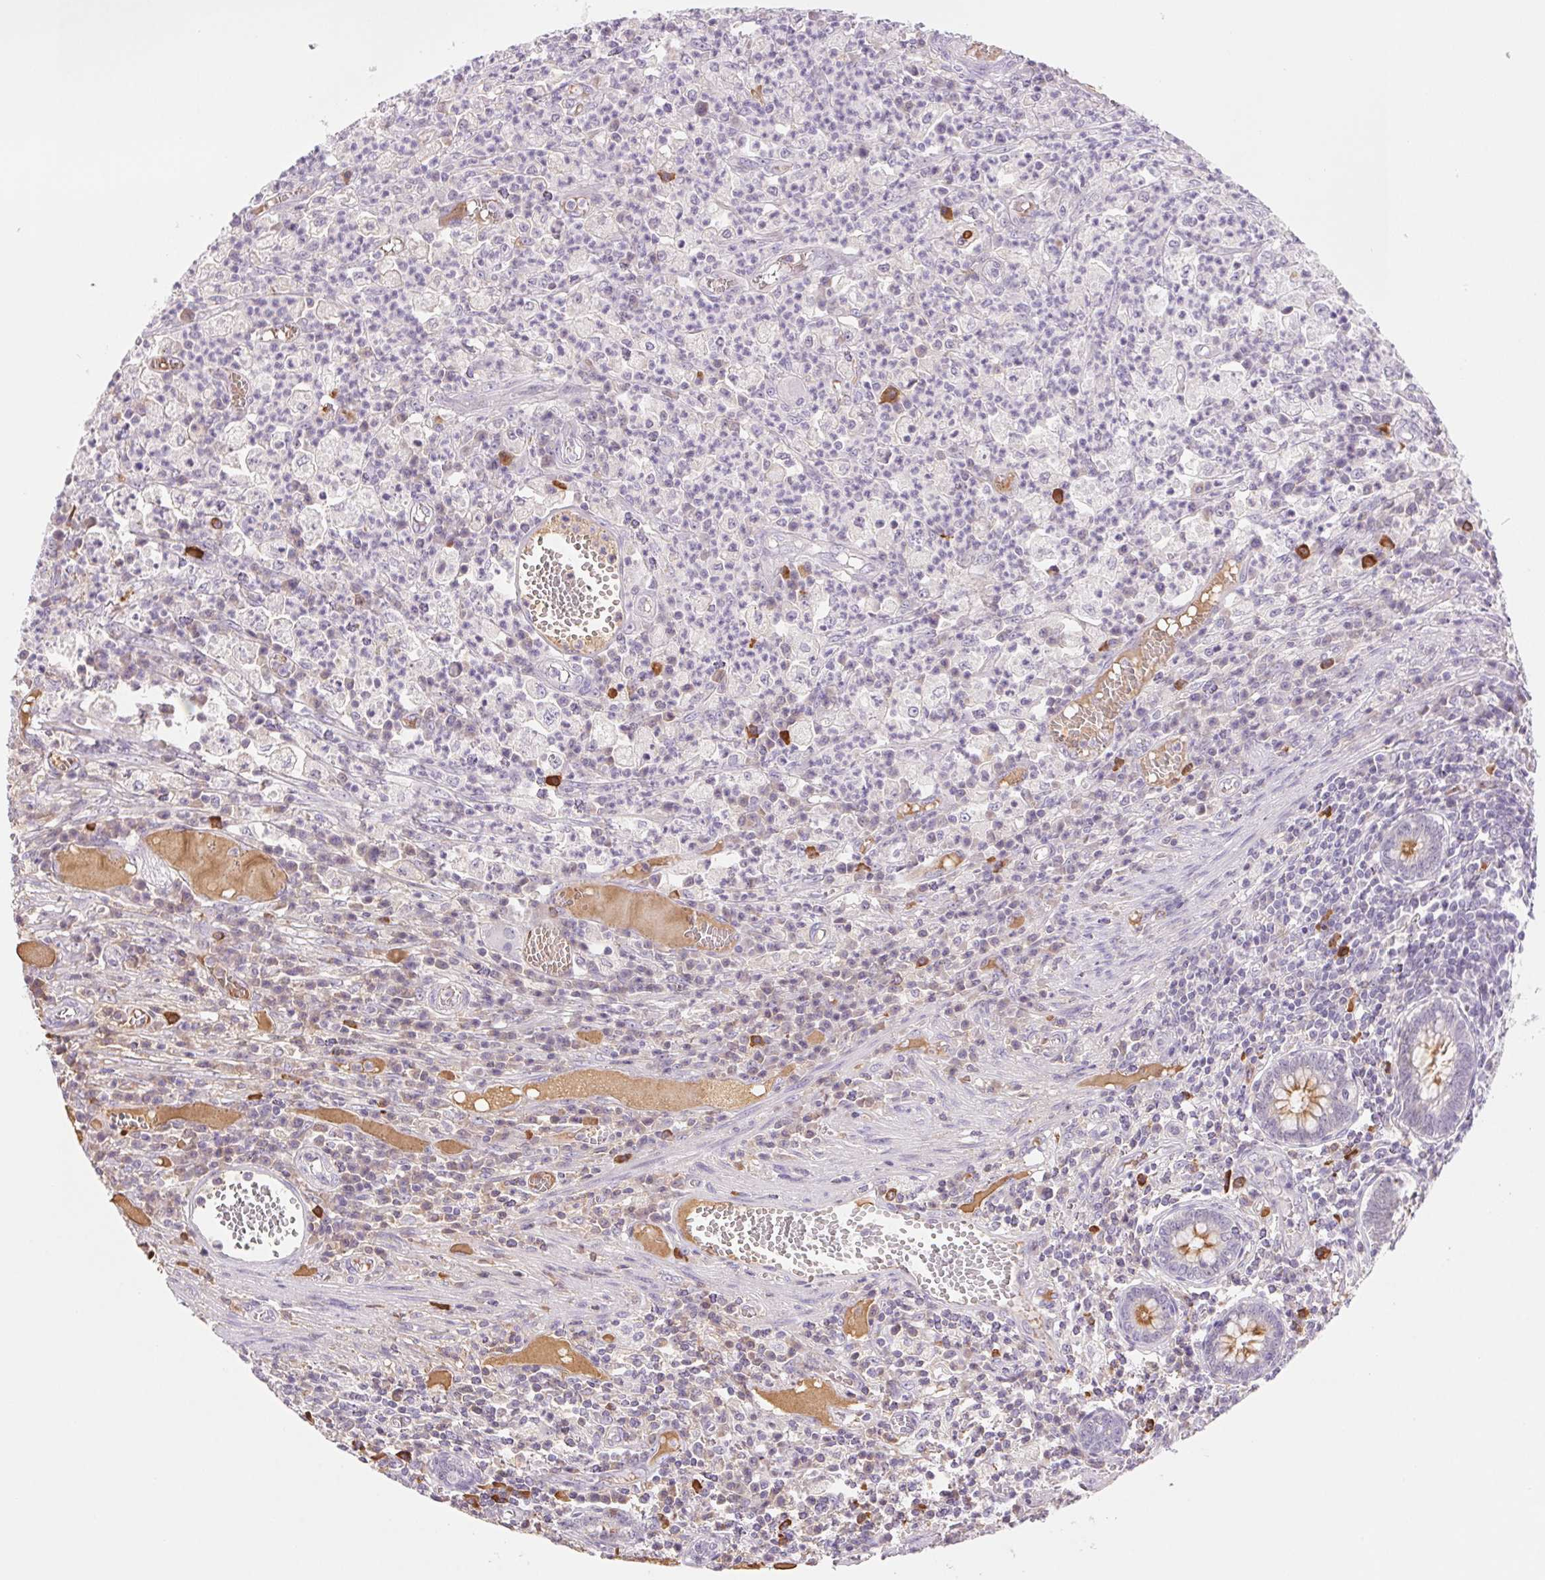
{"staining": {"intensity": "negative", "quantity": "none", "location": "none"}, "tissue": "colorectal cancer", "cell_type": "Tumor cells", "image_type": "cancer", "snomed": [{"axis": "morphology", "description": "Normal tissue, NOS"}, {"axis": "morphology", "description": "Adenocarcinoma, NOS"}, {"axis": "topography", "description": "Colon"}], "caption": "Immunohistochemistry (IHC) of colorectal cancer displays no positivity in tumor cells.", "gene": "IFIT1B", "patient": {"sex": "male", "age": 65}}